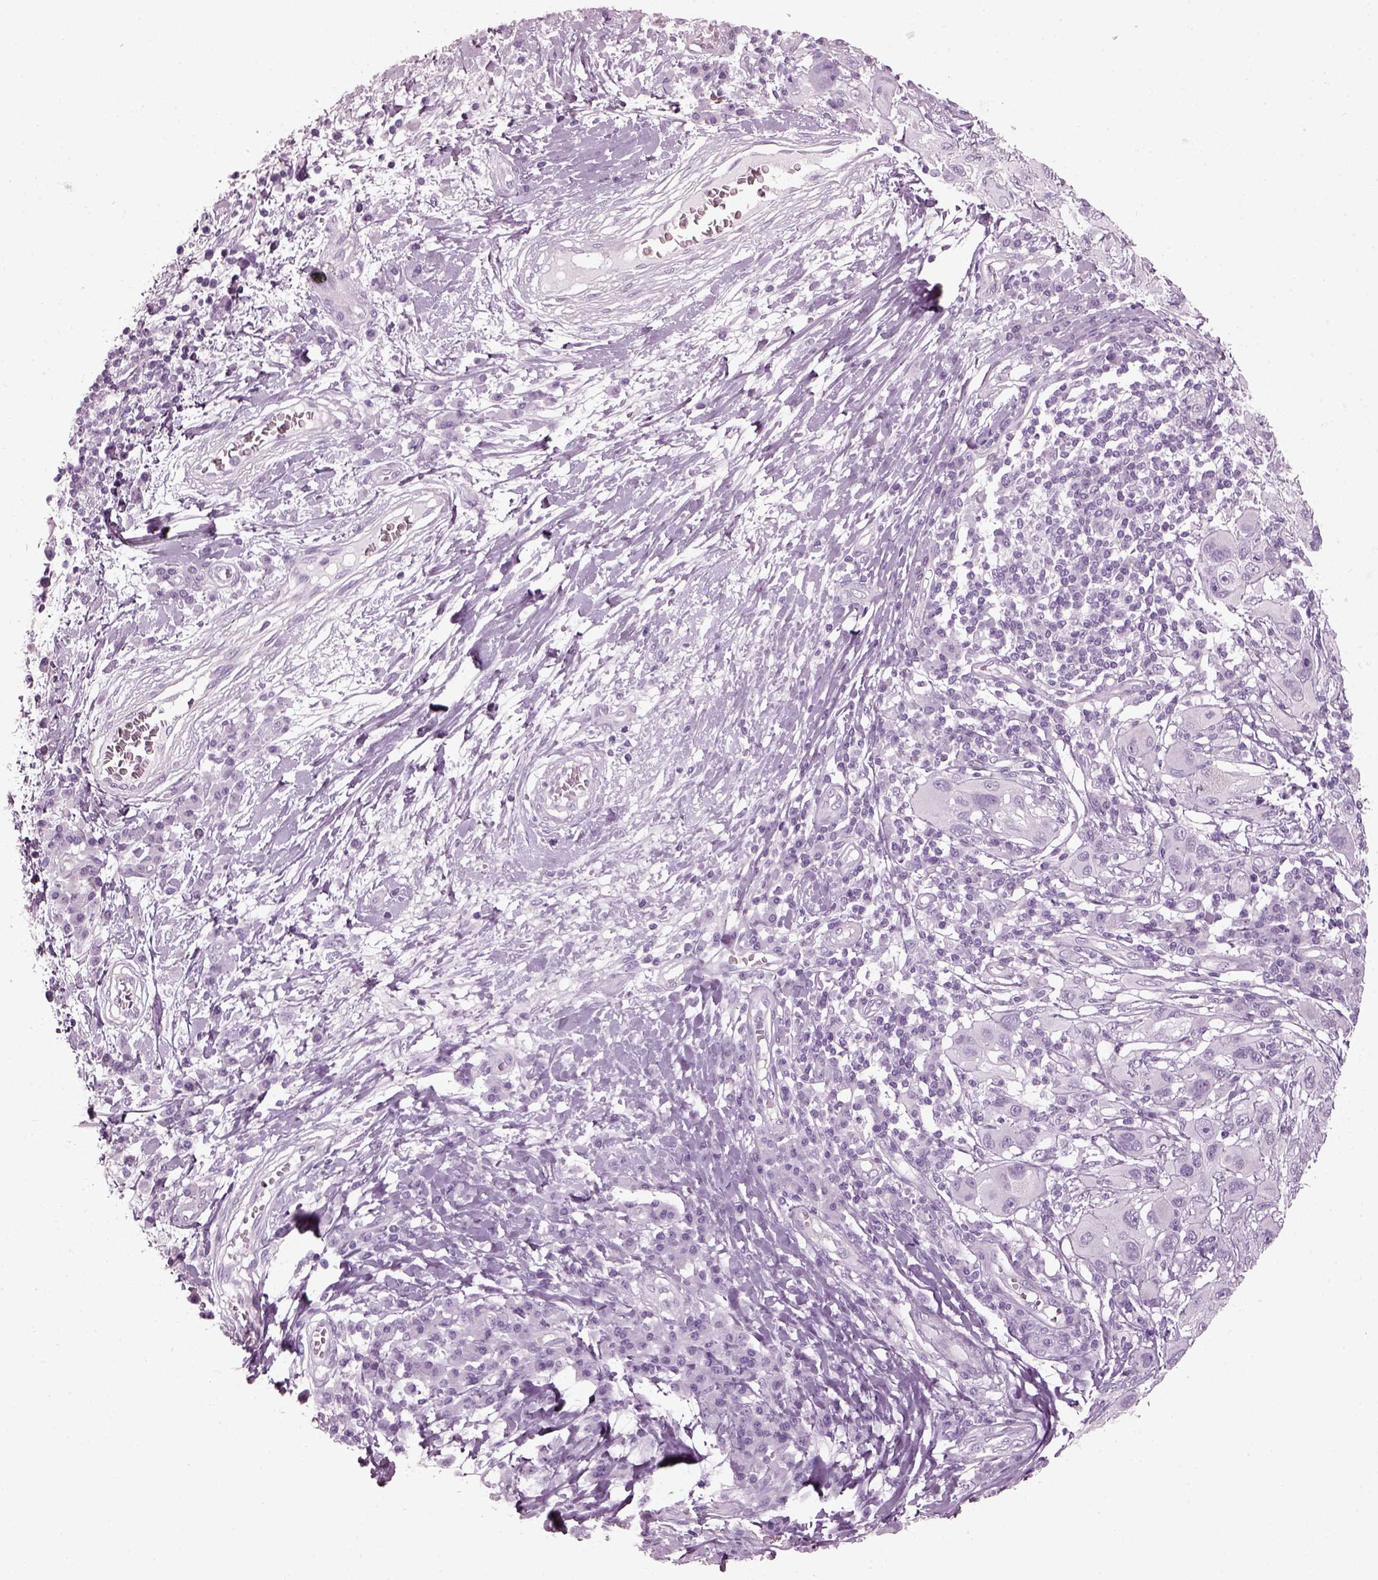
{"staining": {"intensity": "negative", "quantity": "none", "location": "none"}, "tissue": "melanoma", "cell_type": "Tumor cells", "image_type": "cancer", "snomed": [{"axis": "morphology", "description": "Malignant melanoma, NOS"}, {"axis": "topography", "description": "Skin"}], "caption": "Immunohistochemistry photomicrograph of human malignant melanoma stained for a protein (brown), which reveals no expression in tumor cells. (Stains: DAB (3,3'-diaminobenzidine) immunohistochemistry (IHC) with hematoxylin counter stain, Microscopy: brightfield microscopy at high magnification).", "gene": "PDC", "patient": {"sex": "male", "age": 53}}